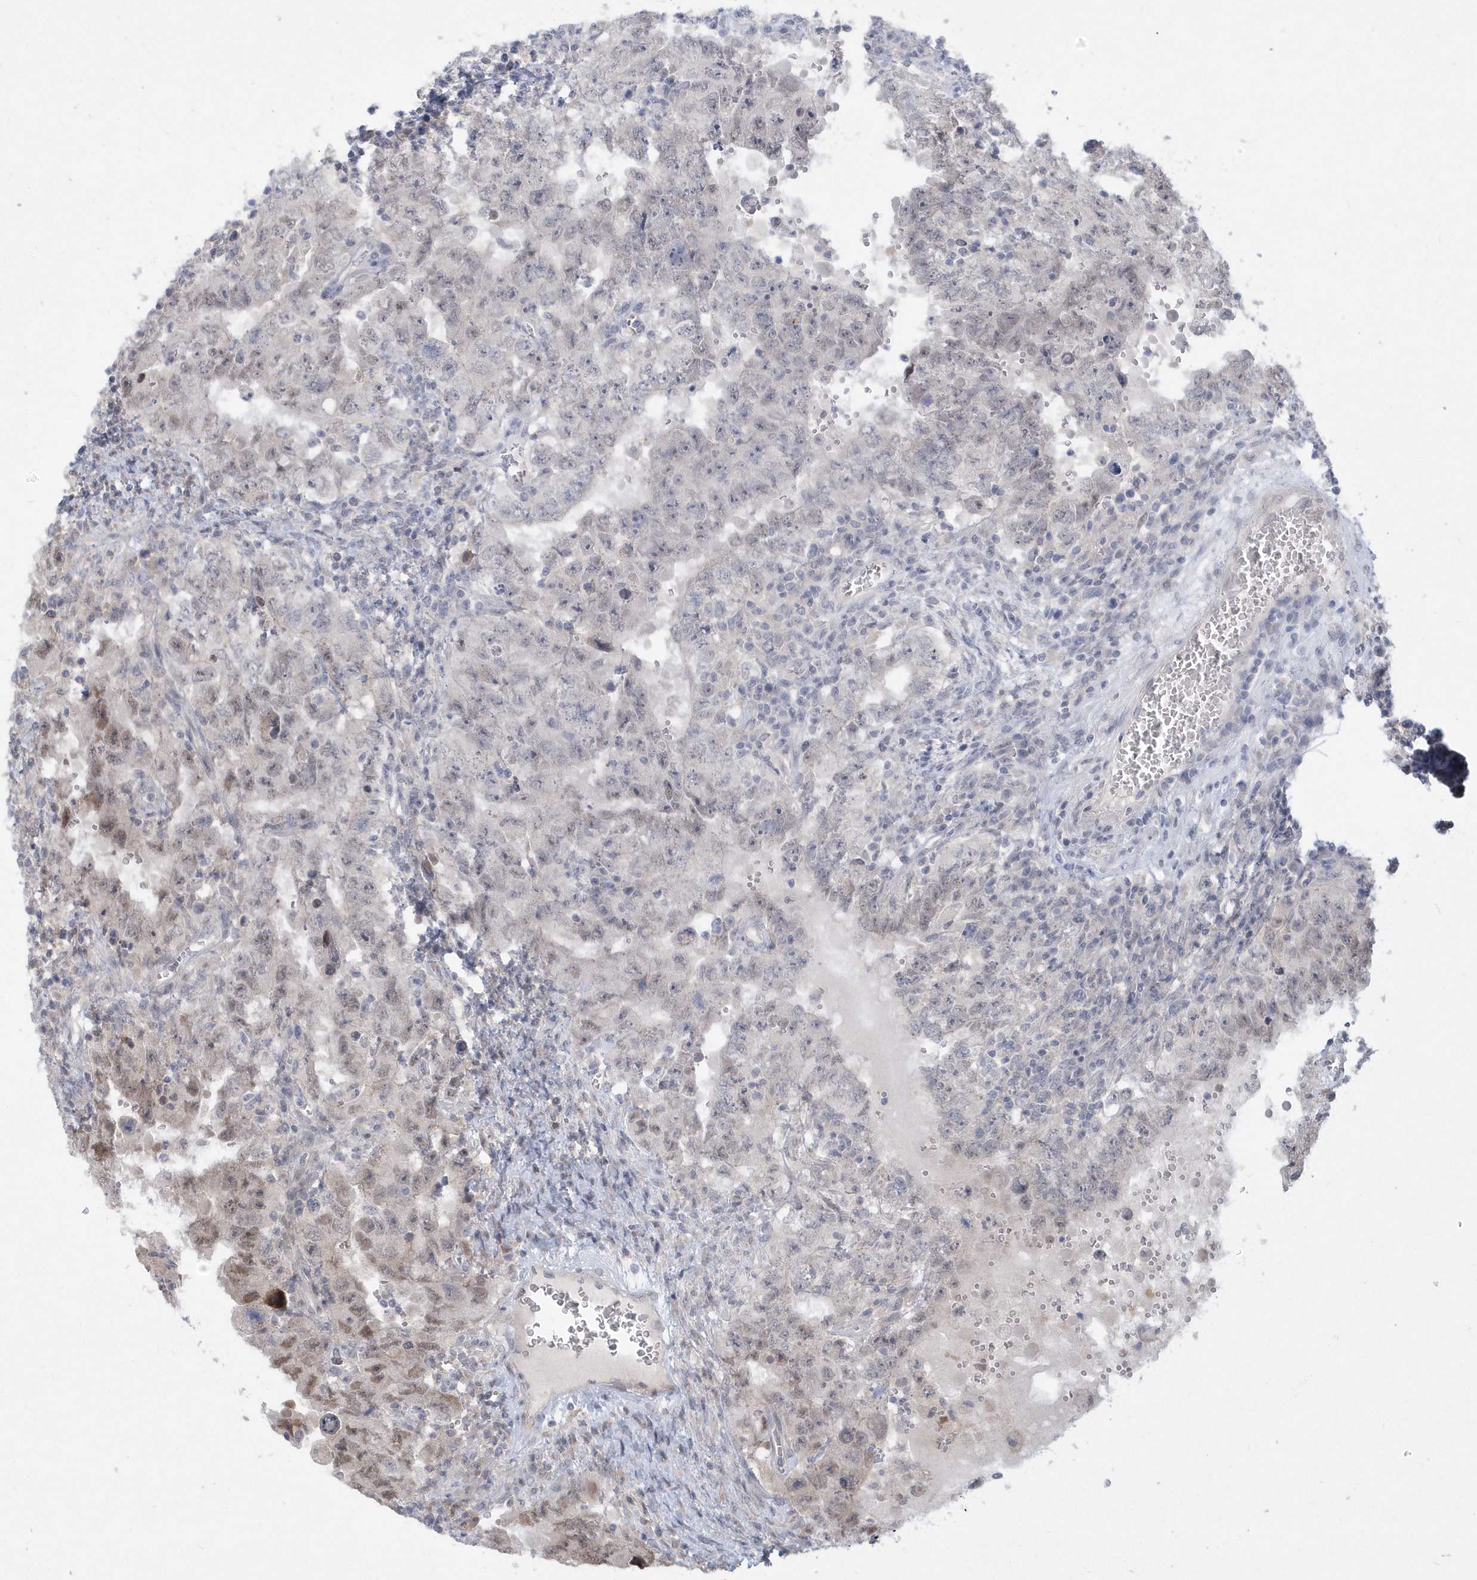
{"staining": {"intensity": "moderate", "quantity": "<25%", "location": "nuclear"}, "tissue": "testis cancer", "cell_type": "Tumor cells", "image_type": "cancer", "snomed": [{"axis": "morphology", "description": "Carcinoma, Embryonal, NOS"}, {"axis": "topography", "description": "Testis"}], "caption": "About <25% of tumor cells in human testis embryonal carcinoma show moderate nuclear protein staining as visualized by brown immunohistochemical staining.", "gene": "TSPEAR", "patient": {"sex": "male", "age": 26}}